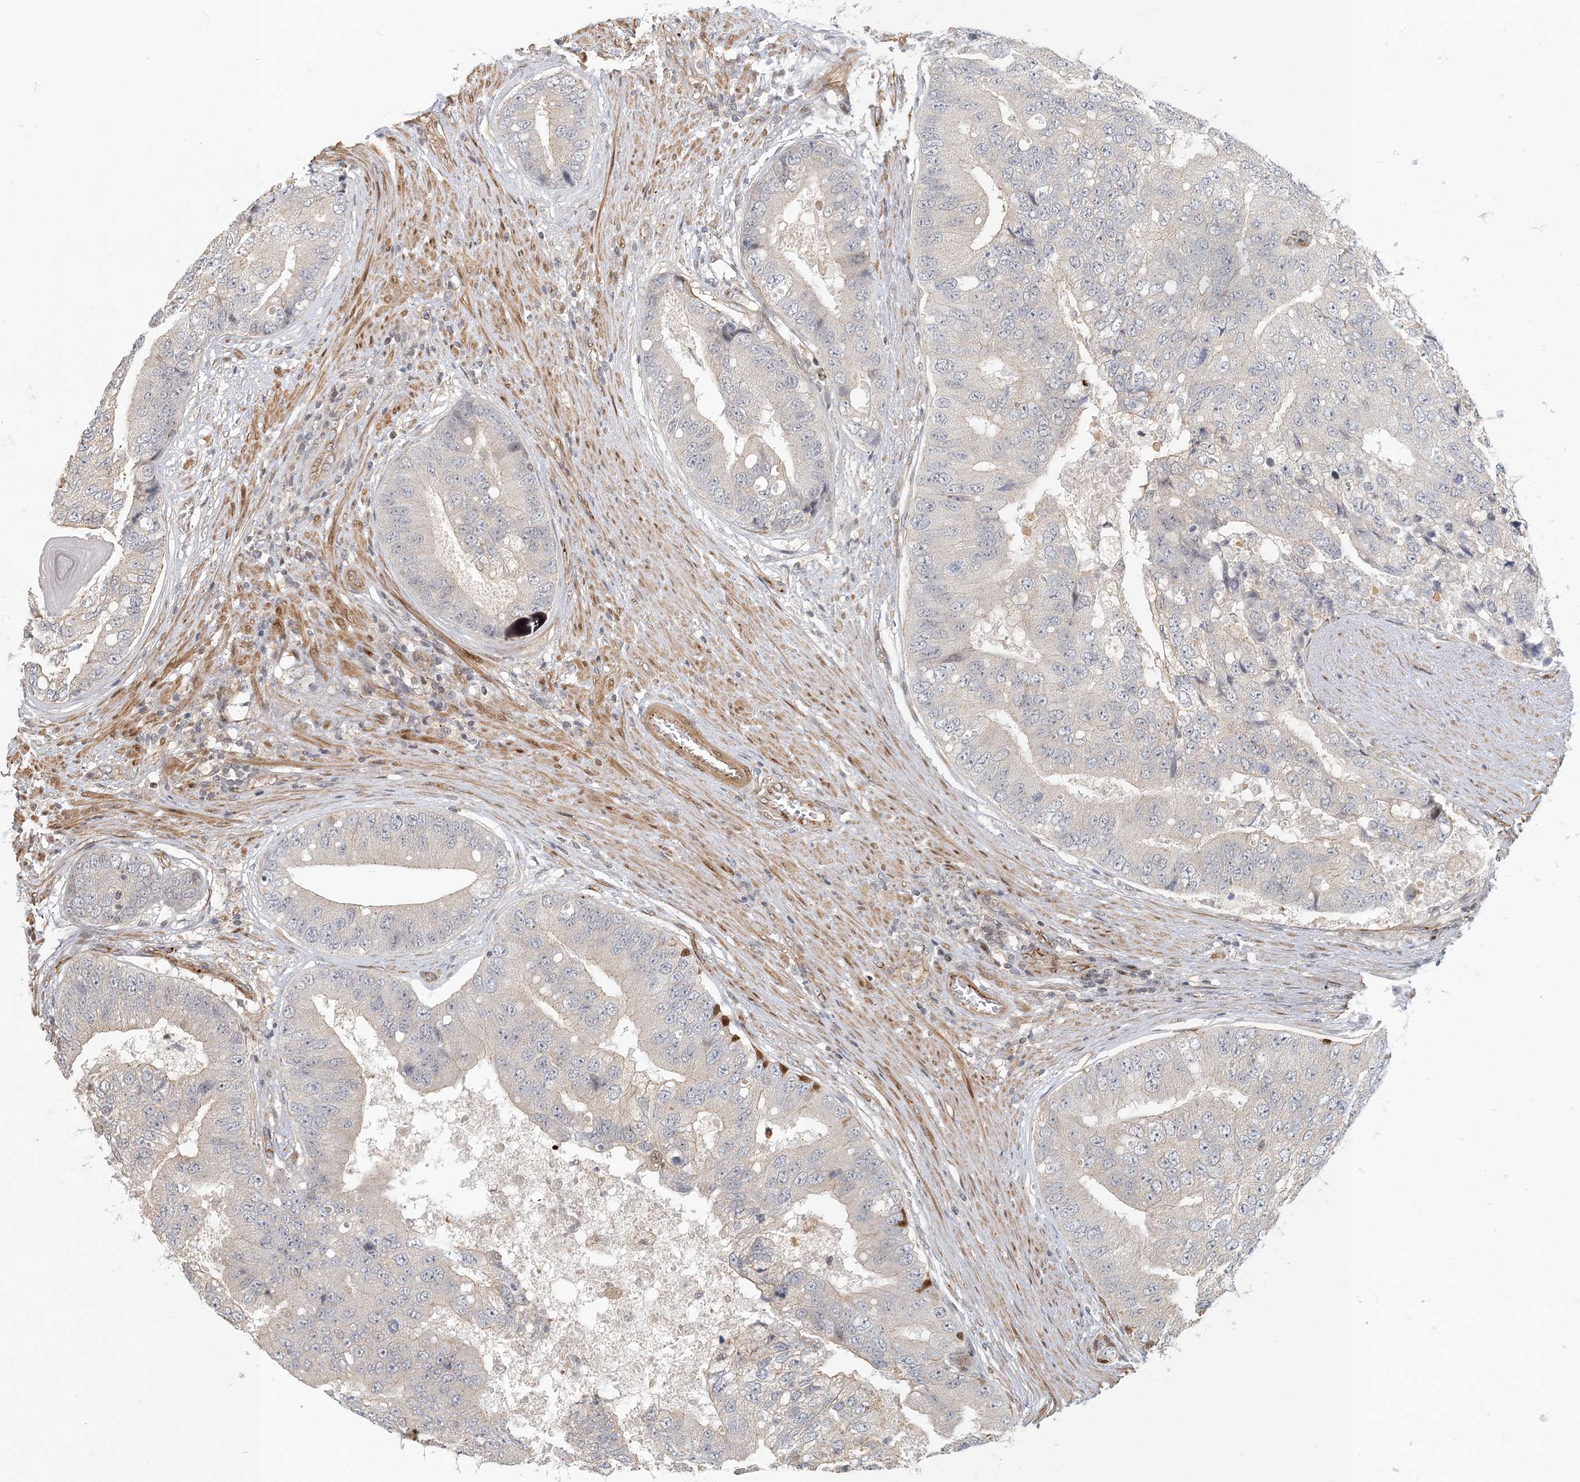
{"staining": {"intensity": "negative", "quantity": "none", "location": "none"}, "tissue": "prostate cancer", "cell_type": "Tumor cells", "image_type": "cancer", "snomed": [{"axis": "morphology", "description": "Adenocarcinoma, High grade"}, {"axis": "topography", "description": "Prostate"}], "caption": "High power microscopy photomicrograph of an immunohistochemistry (IHC) histopathology image of prostate high-grade adenocarcinoma, revealing no significant positivity in tumor cells.", "gene": "MAPKBP1", "patient": {"sex": "male", "age": 70}}